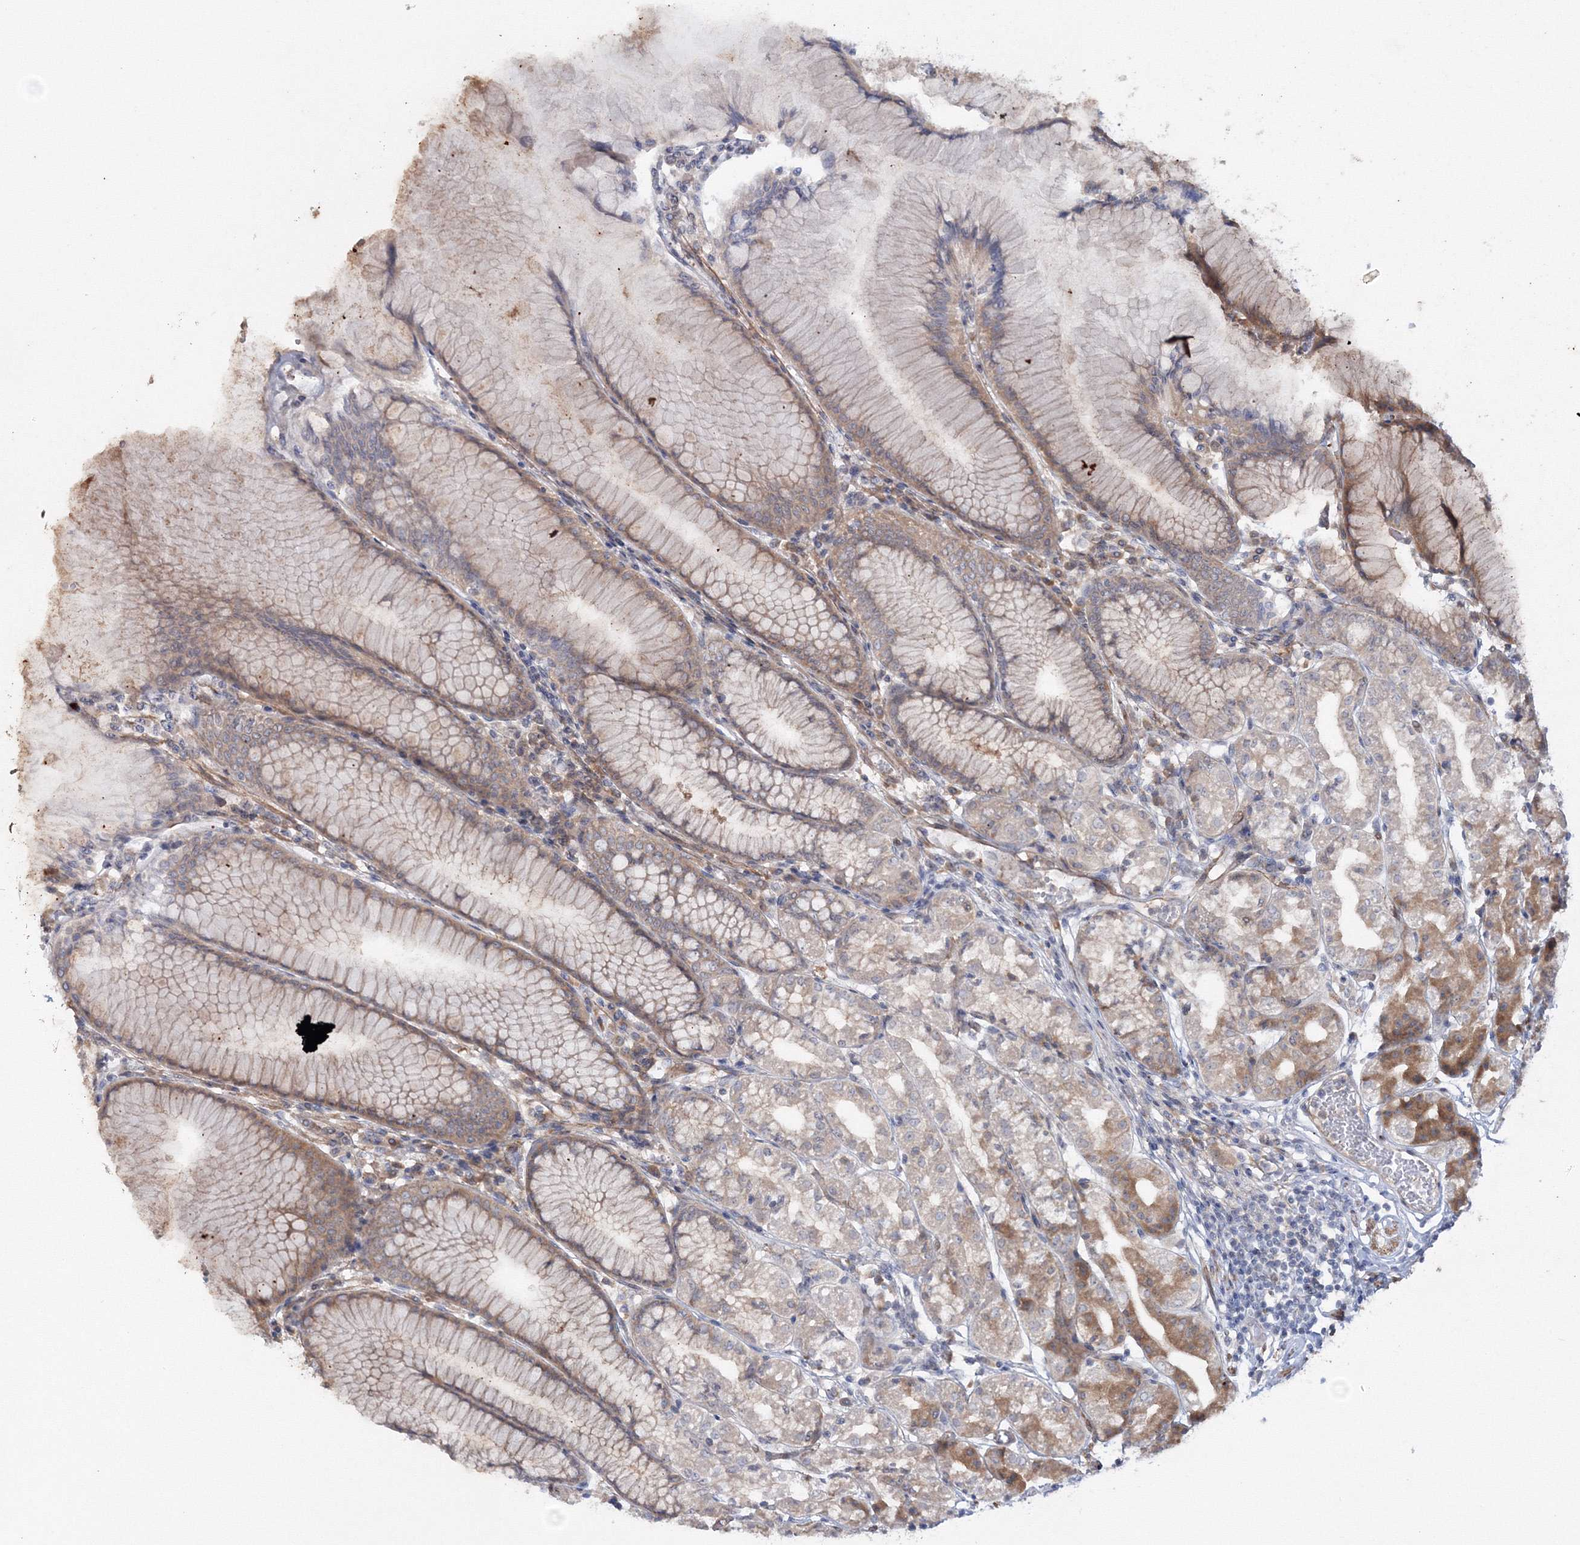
{"staining": {"intensity": "moderate", "quantity": "25%-75%", "location": "cytoplasmic/membranous"}, "tissue": "stomach", "cell_type": "Glandular cells", "image_type": "normal", "snomed": [{"axis": "morphology", "description": "Normal tissue, NOS"}, {"axis": "topography", "description": "Stomach"}], "caption": "The immunohistochemical stain shows moderate cytoplasmic/membranous staining in glandular cells of unremarkable stomach. (Stains: DAB (3,3'-diaminobenzidine) in brown, nuclei in blue, Microscopy: brightfield microscopy at high magnification).", "gene": "IPMK", "patient": {"sex": "female", "age": 57}}